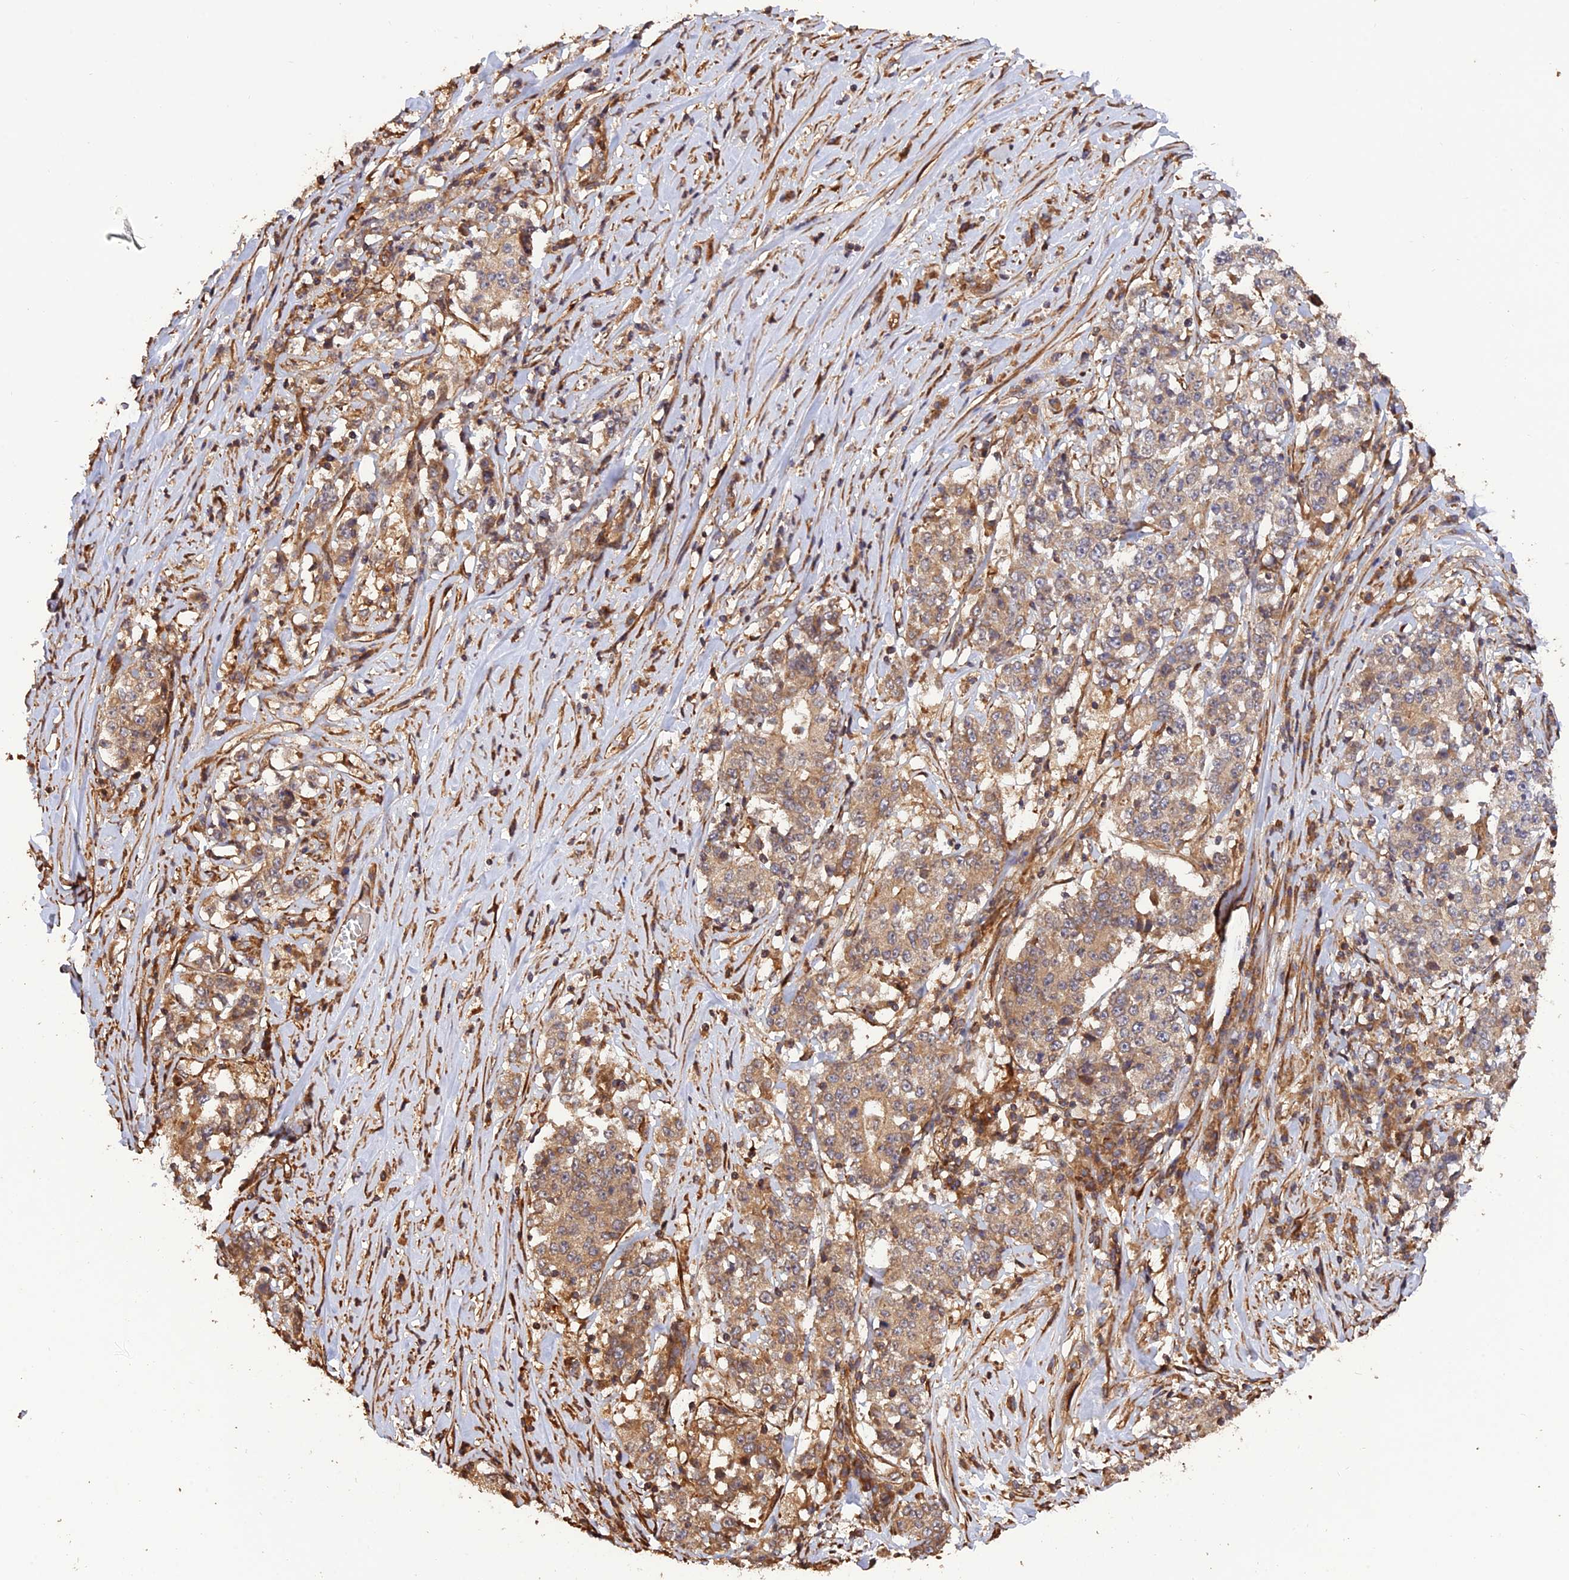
{"staining": {"intensity": "moderate", "quantity": ">75%", "location": "cytoplasmic/membranous"}, "tissue": "stomach cancer", "cell_type": "Tumor cells", "image_type": "cancer", "snomed": [{"axis": "morphology", "description": "Adenocarcinoma, NOS"}, {"axis": "topography", "description": "Stomach"}], "caption": "Immunohistochemistry staining of stomach cancer (adenocarcinoma), which shows medium levels of moderate cytoplasmic/membranous expression in about >75% of tumor cells indicating moderate cytoplasmic/membranous protein expression. The staining was performed using DAB (brown) for protein detection and nuclei were counterstained in hematoxylin (blue).", "gene": "CREBL2", "patient": {"sex": "male", "age": 59}}